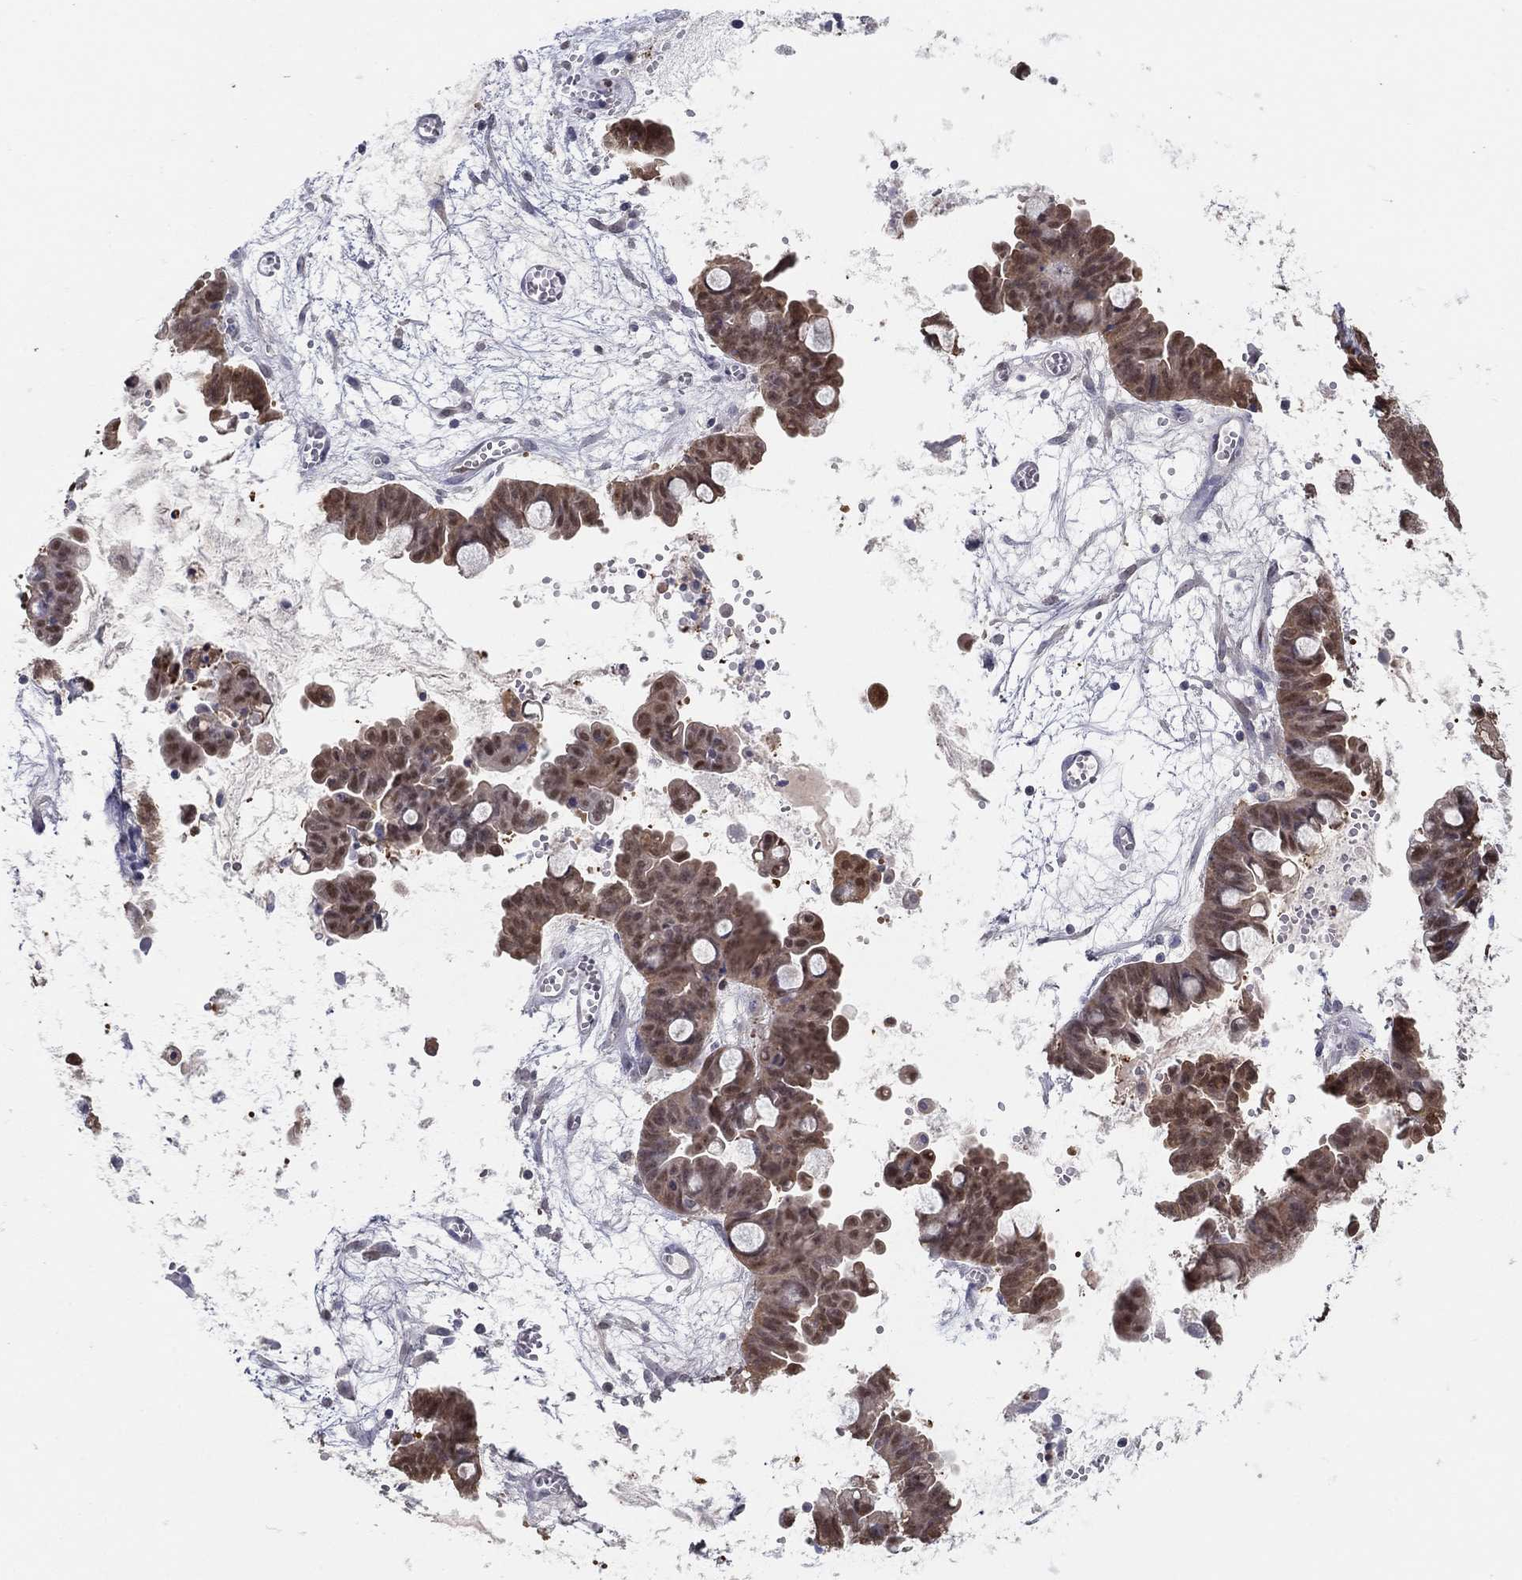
{"staining": {"intensity": "weak", "quantity": "25%-75%", "location": "cytoplasmic/membranous,nuclear"}, "tissue": "ovarian cancer", "cell_type": "Tumor cells", "image_type": "cancer", "snomed": [{"axis": "morphology", "description": "Cystadenocarcinoma, mucinous, NOS"}, {"axis": "topography", "description": "Ovary"}], "caption": "Mucinous cystadenocarcinoma (ovarian) stained for a protein exhibits weak cytoplasmic/membranous and nuclear positivity in tumor cells. The protein is shown in brown color, while the nuclei are stained blue.", "gene": "PDXK", "patient": {"sex": "female", "age": 63}}